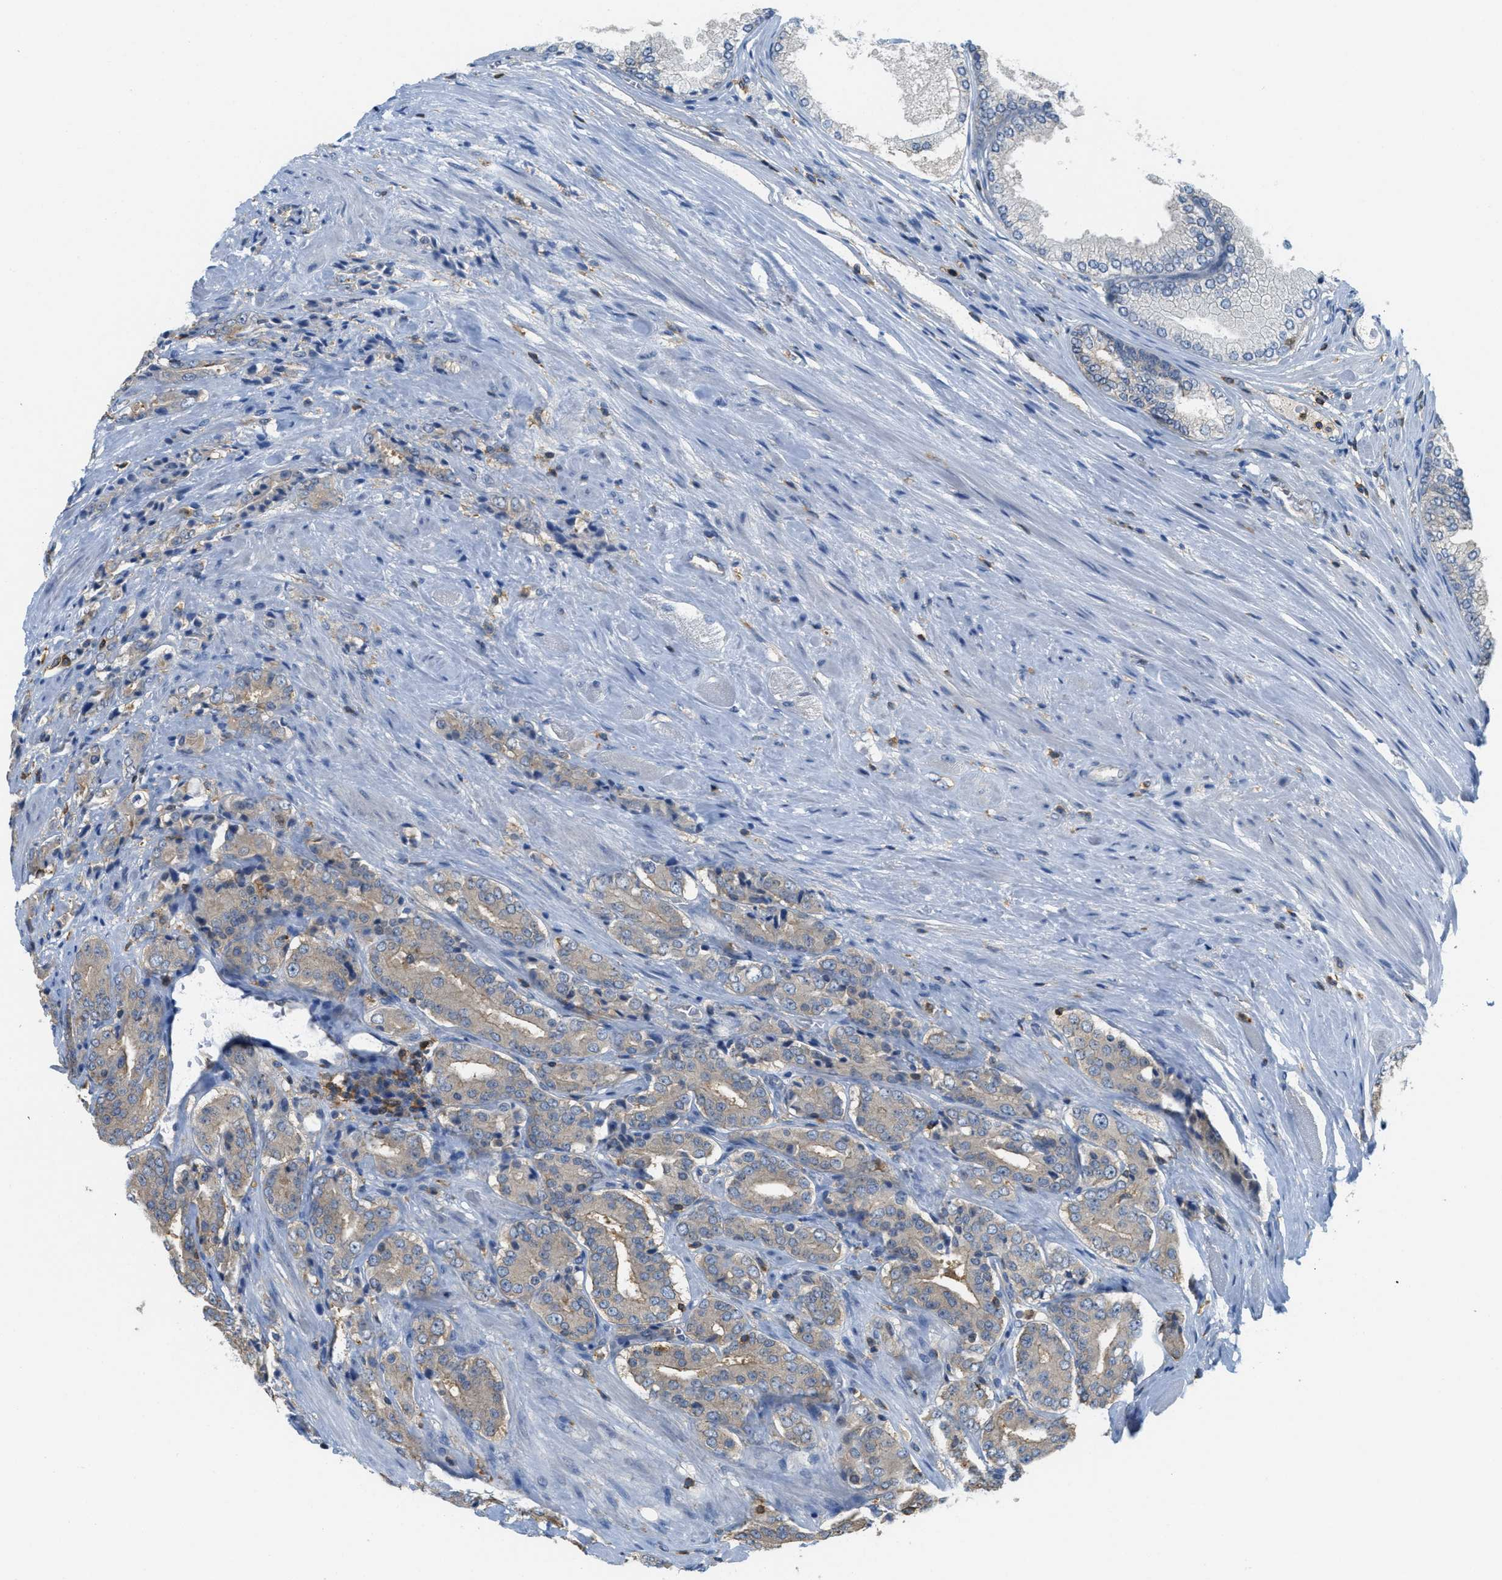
{"staining": {"intensity": "weak", "quantity": ">75%", "location": "cytoplasmic/membranous"}, "tissue": "prostate cancer", "cell_type": "Tumor cells", "image_type": "cancer", "snomed": [{"axis": "morphology", "description": "Adenocarcinoma, High grade"}, {"axis": "topography", "description": "Prostate"}], "caption": "Prostate cancer stained for a protein (brown) displays weak cytoplasmic/membranous positive positivity in about >75% of tumor cells.", "gene": "GRIK2", "patient": {"sex": "male", "age": 71}}